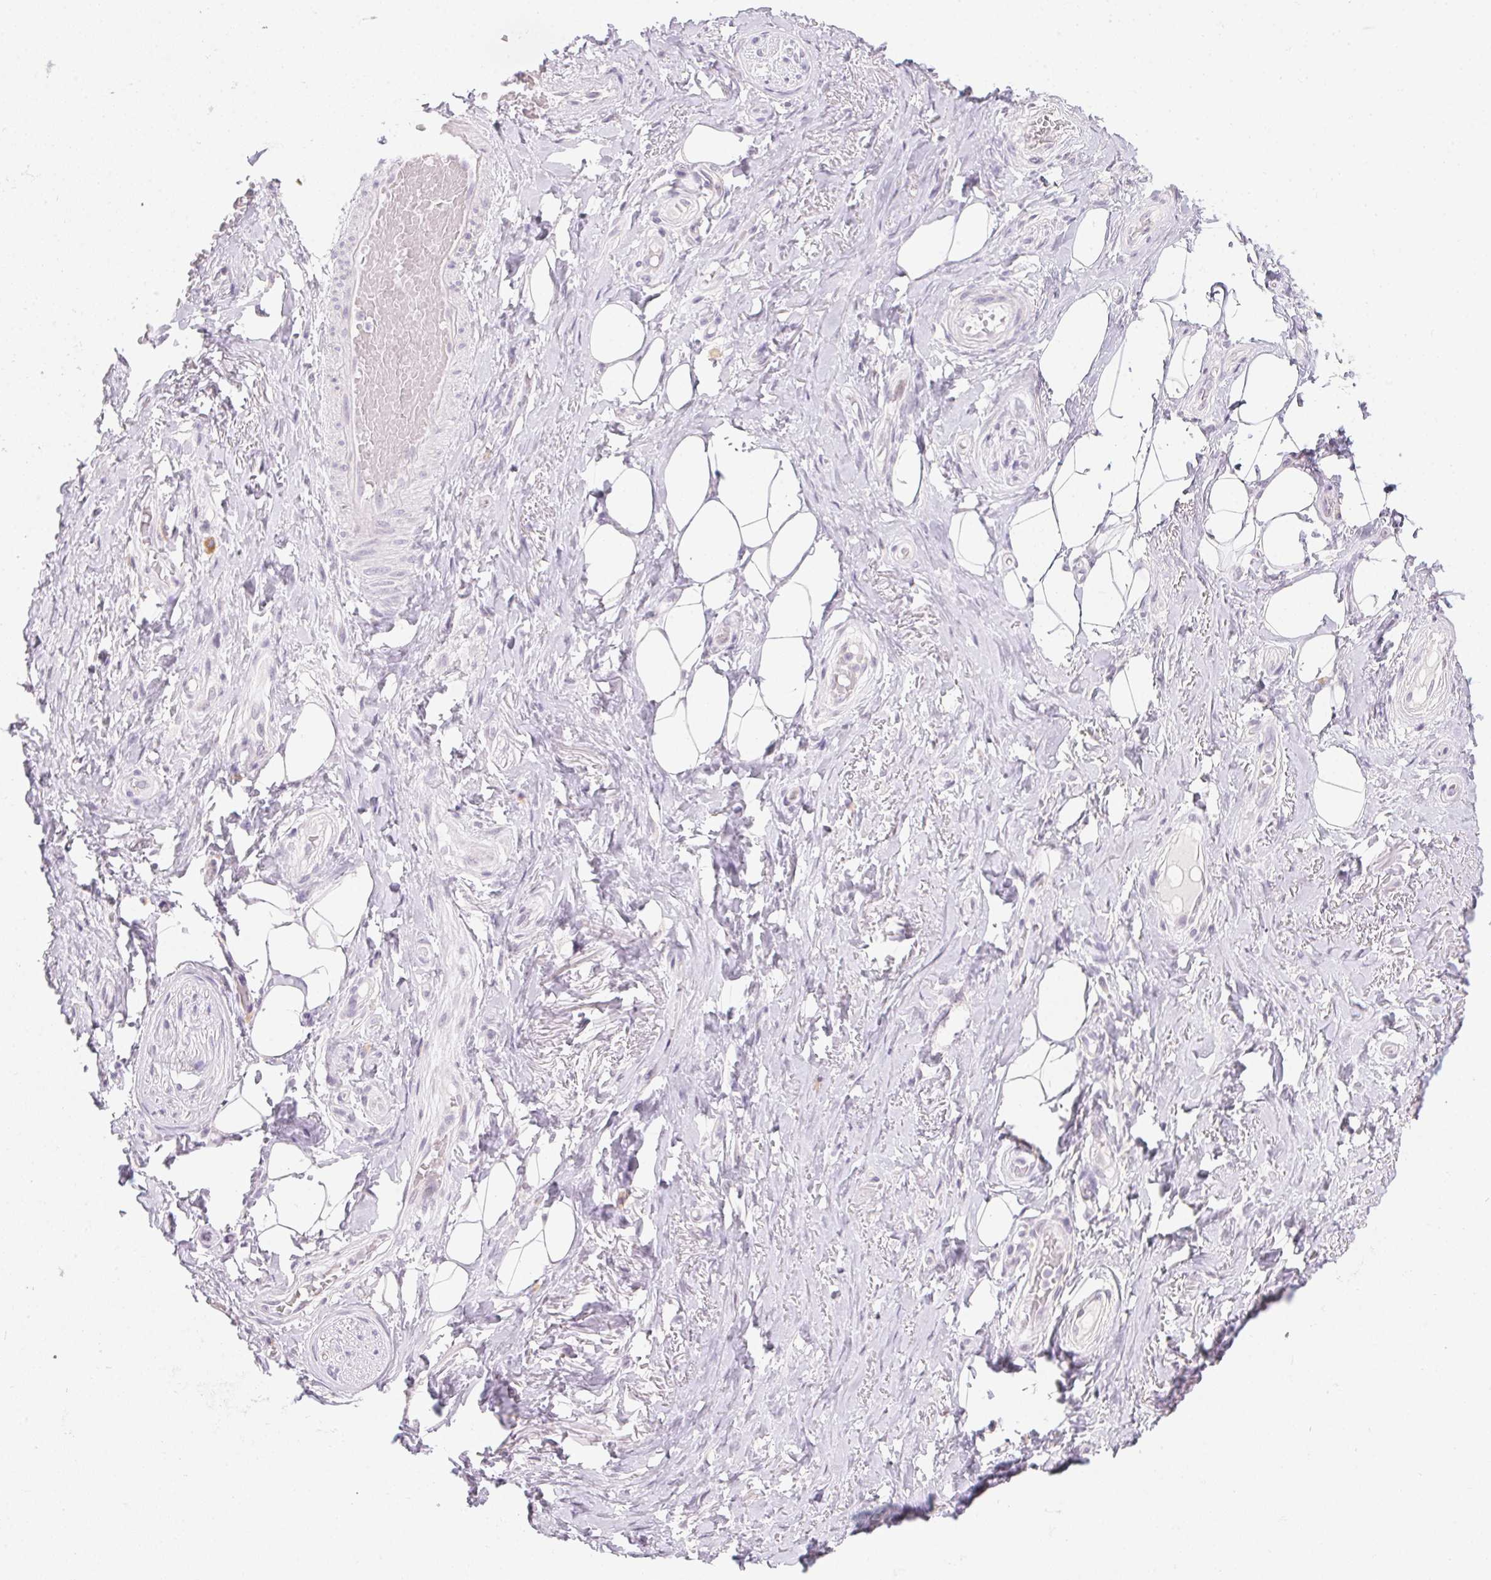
{"staining": {"intensity": "negative", "quantity": "none", "location": "none"}, "tissue": "adipose tissue", "cell_type": "Adipocytes", "image_type": "normal", "snomed": [{"axis": "morphology", "description": "Normal tissue, NOS"}, {"axis": "topography", "description": "Anal"}, {"axis": "topography", "description": "Peripheral nerve tissue"}], "caption": "This is an immunohistochemistry (IHC) image of normal human adipose tissue. There is no staining in adipocytes.", "gene": "MORC1", "patient": {"sex": "male", "age": 53}}